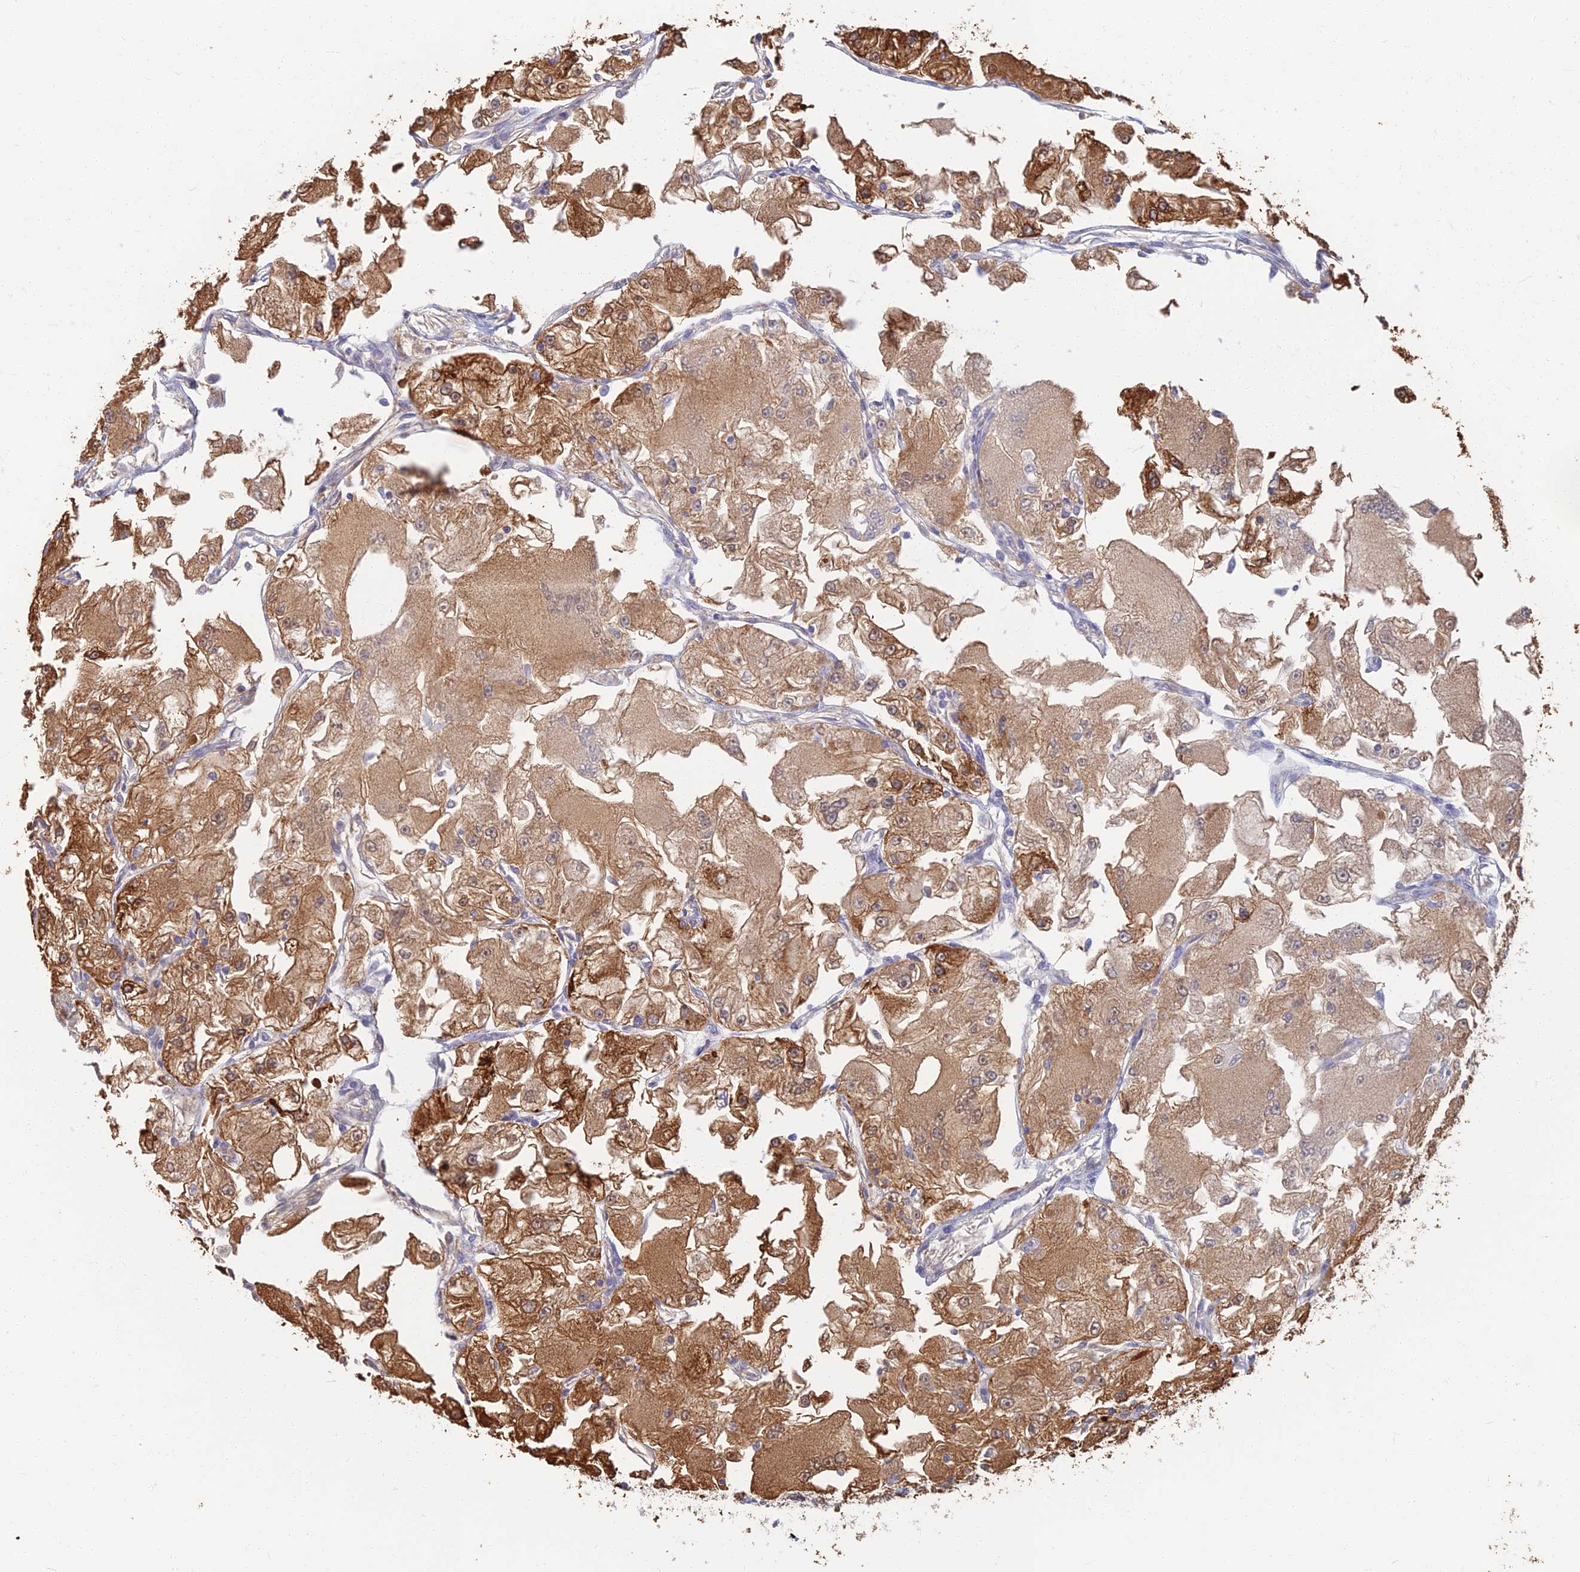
{"staining": {"intensity": "strong", "quantity": ">75%", "location": "cytoplasmic/membranous"}, "tissue": "renal cancer", "cell_type": "Tumor cells", "image_type": "cancer", "snomed": [{"axis": "morphology", "description": "Adenocarcinoma, NOS"}, {"axis": "topography", "description": "Kidney"}], "caption": "This is an image of immunohistochemistry (IHC) staining of renal cancer, which shows strong positivity in the cytoplasmic/membranous of tumor cells.", "gene": "LRRN3", "patient": {"sex": "female", "age": 72}}